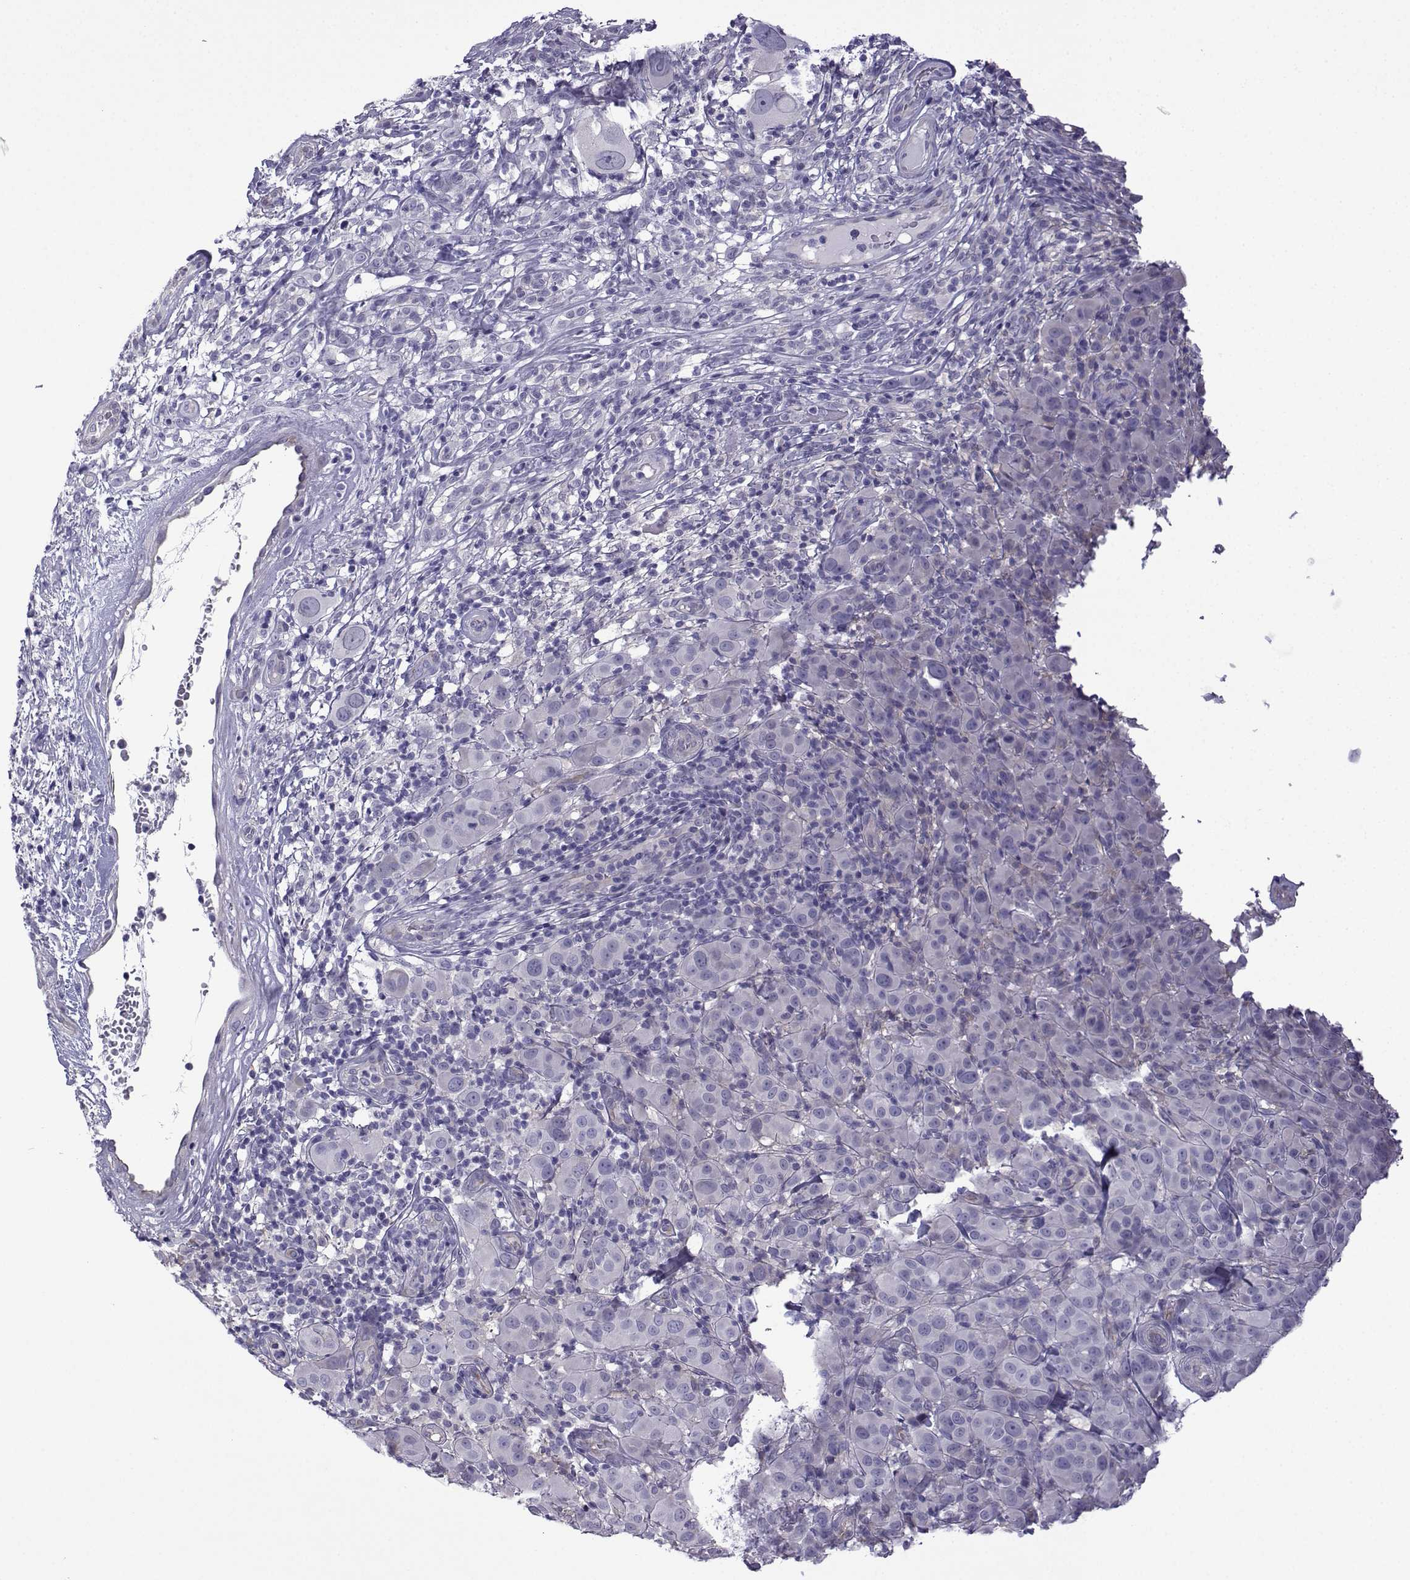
{"staining": {"intensity": "negative", "quantity": "none", "location": "none"}, "tissue": "melanoma", "cell_type": "Tumor cells", "image_type": "cancer", "snomed": [{"axis": "morphology", "description": "Malignant melanoma, NOS"}, {"axis": "topography", "description": "Skin"}], "caption": "Tumor cells are negative for brown protein staining in malignant melanoma.", "gene": "CFAP70", "patient": {"sex": "female", "age": 87}}